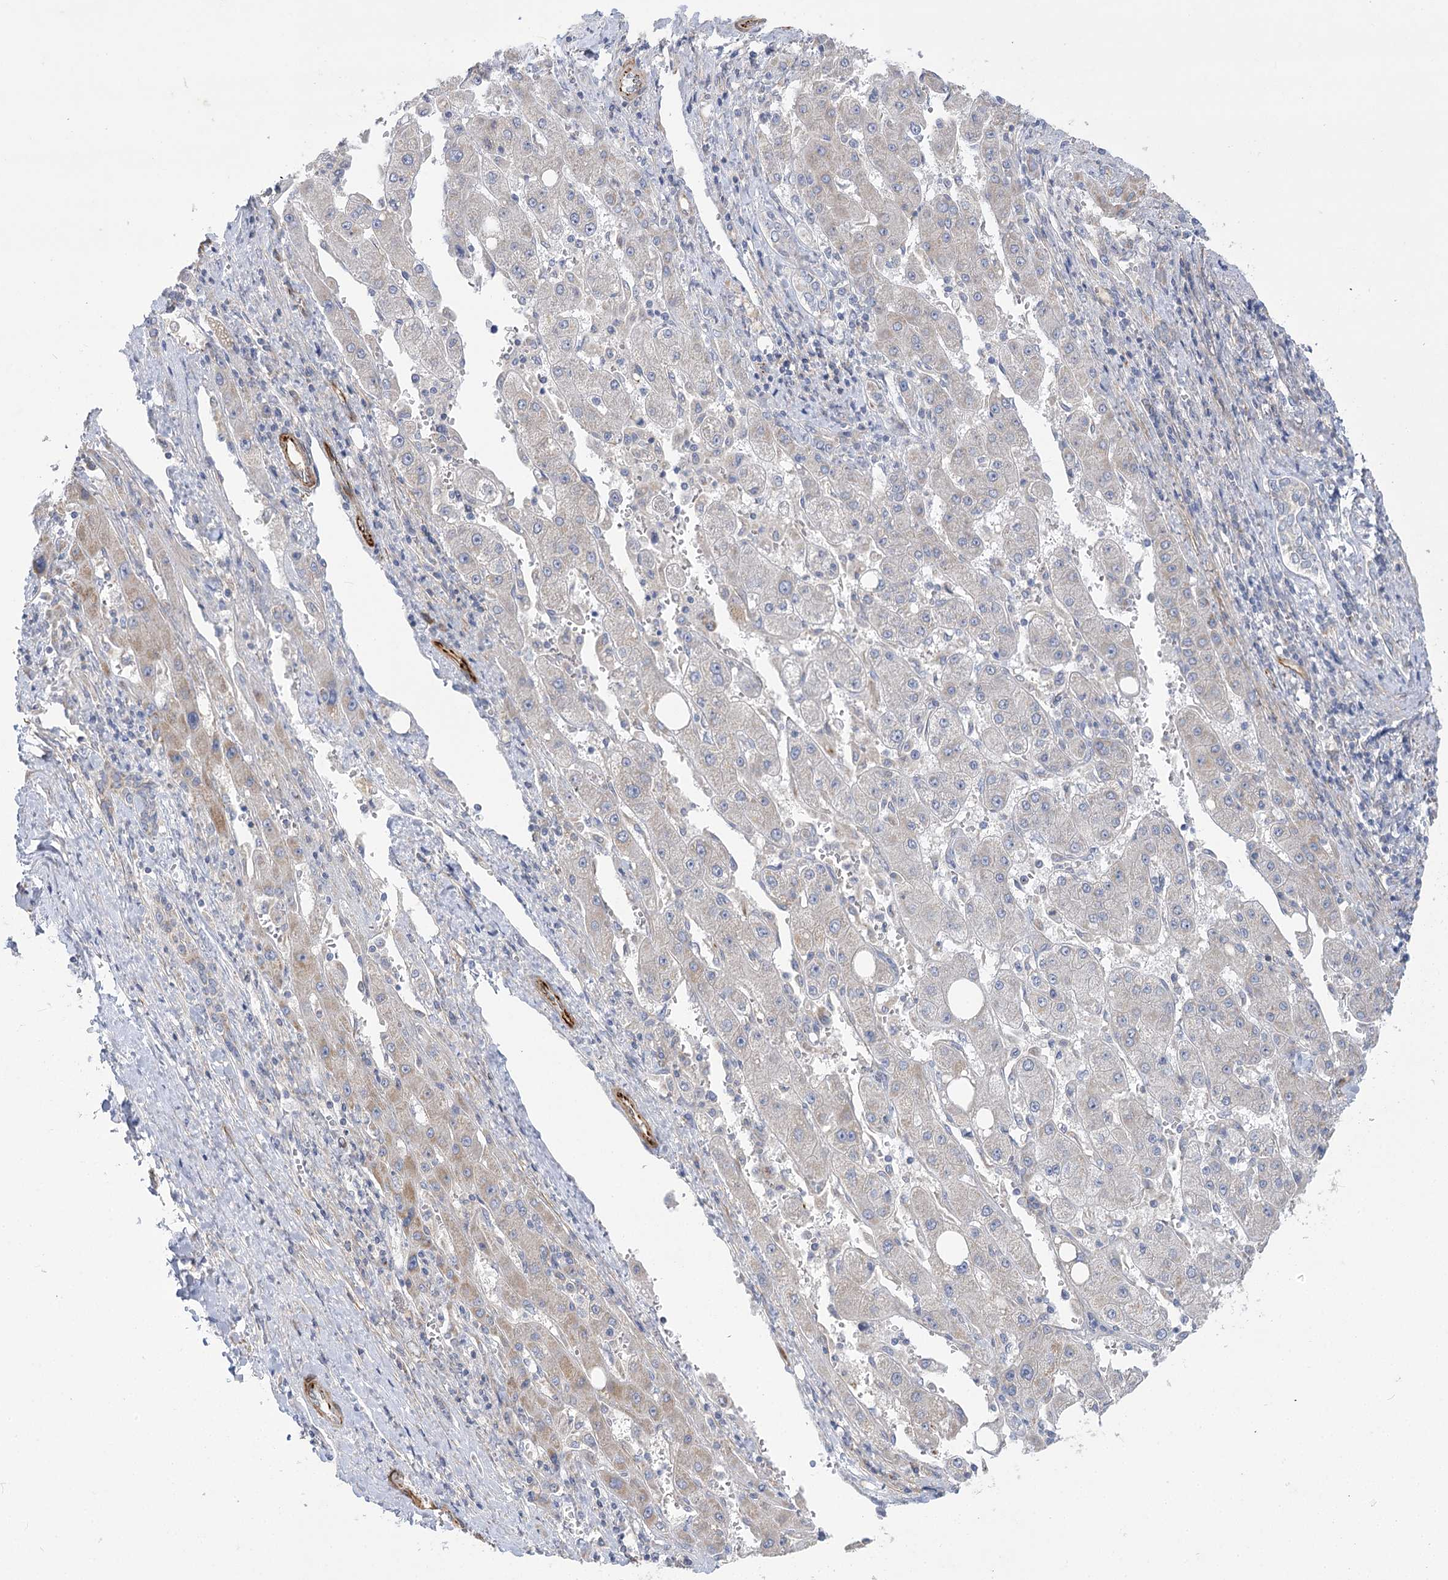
{"staining": {"intensity": "negative", "quantity": "none", "location": "none"}, "tissue": "liver cancer", "cell_type": "Tumor cells", "image_type": "cancer", "snomed": [{"axis": "morphology", "description": "Carcinoma, Hepatocellular, NOS"}, {"axis": "topography", "description": "Liver"}], "caption": "Immunohistochemistry (IHC) histopathology image of neoplastic tissue: human hepatocellular carcinoma (liver) stained with DAB (3,3'-diaminobenzidine) displays no significant protein staining in tumor cells.", "gene": "DHTKD1", "patient": {"sex": "female", "age": 73}}